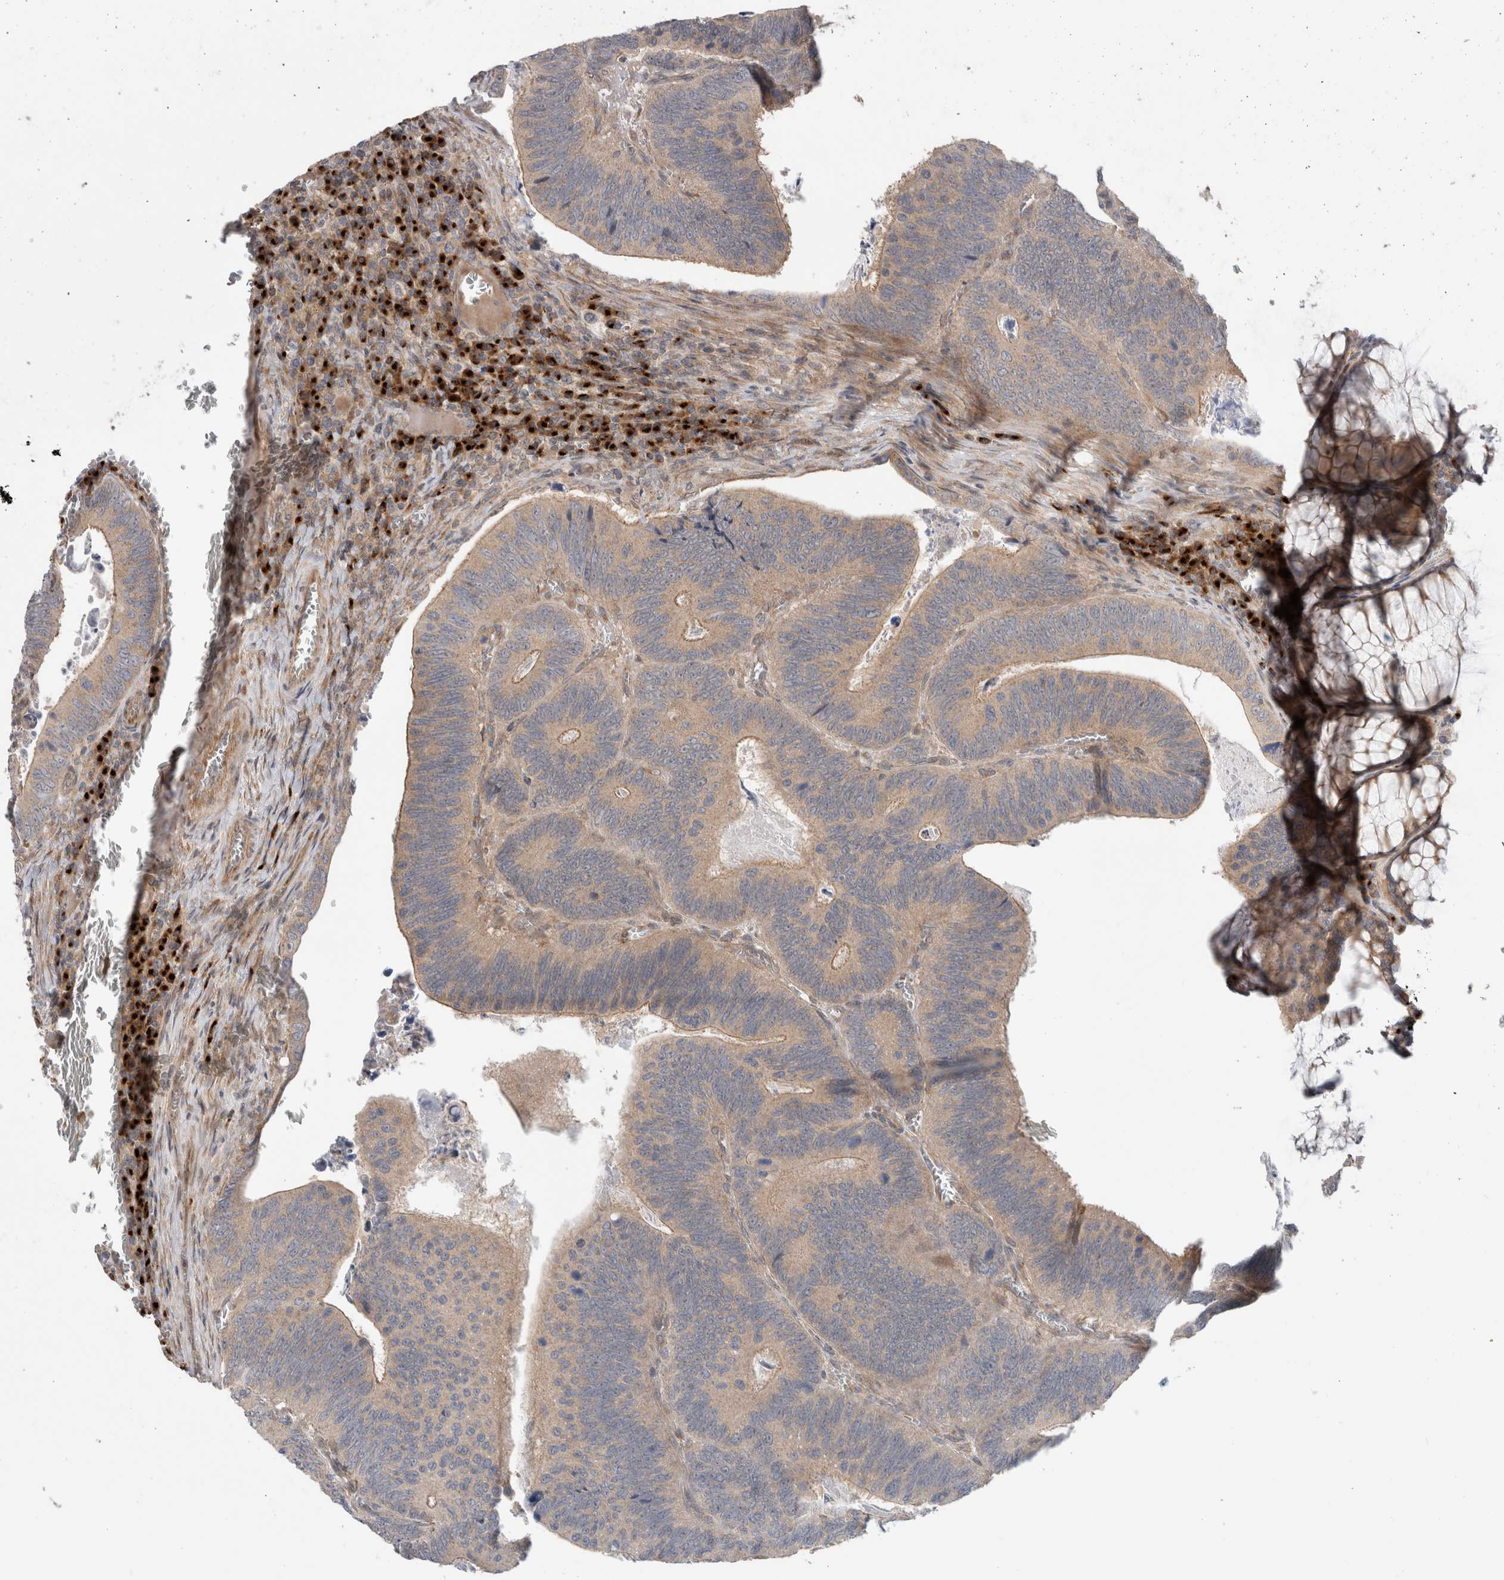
{"staining": {"intensity": "weak", "quantity": ">75%", "location": "cytoplasmic/membranous"}, "tissue": "colorectal cancer", "cell_type": "Tumor cells", "image_type": "cancer", "snomed": [{"axis": "morphology", "description": "Inflammation, NOS"}, {"axis": "morphology", "description": "Adenocarcinoma, NOS"}, {"axis": "topography", "description": "Colon"}], "caption": "Human colorectal cancer stained for a protein (brown) reveals weak cytoplasmic/membranous positive staining in approximately >75% of tumor cells.", "gene": "TRIM5", "patient": {"sex": "male", "age": 72}}